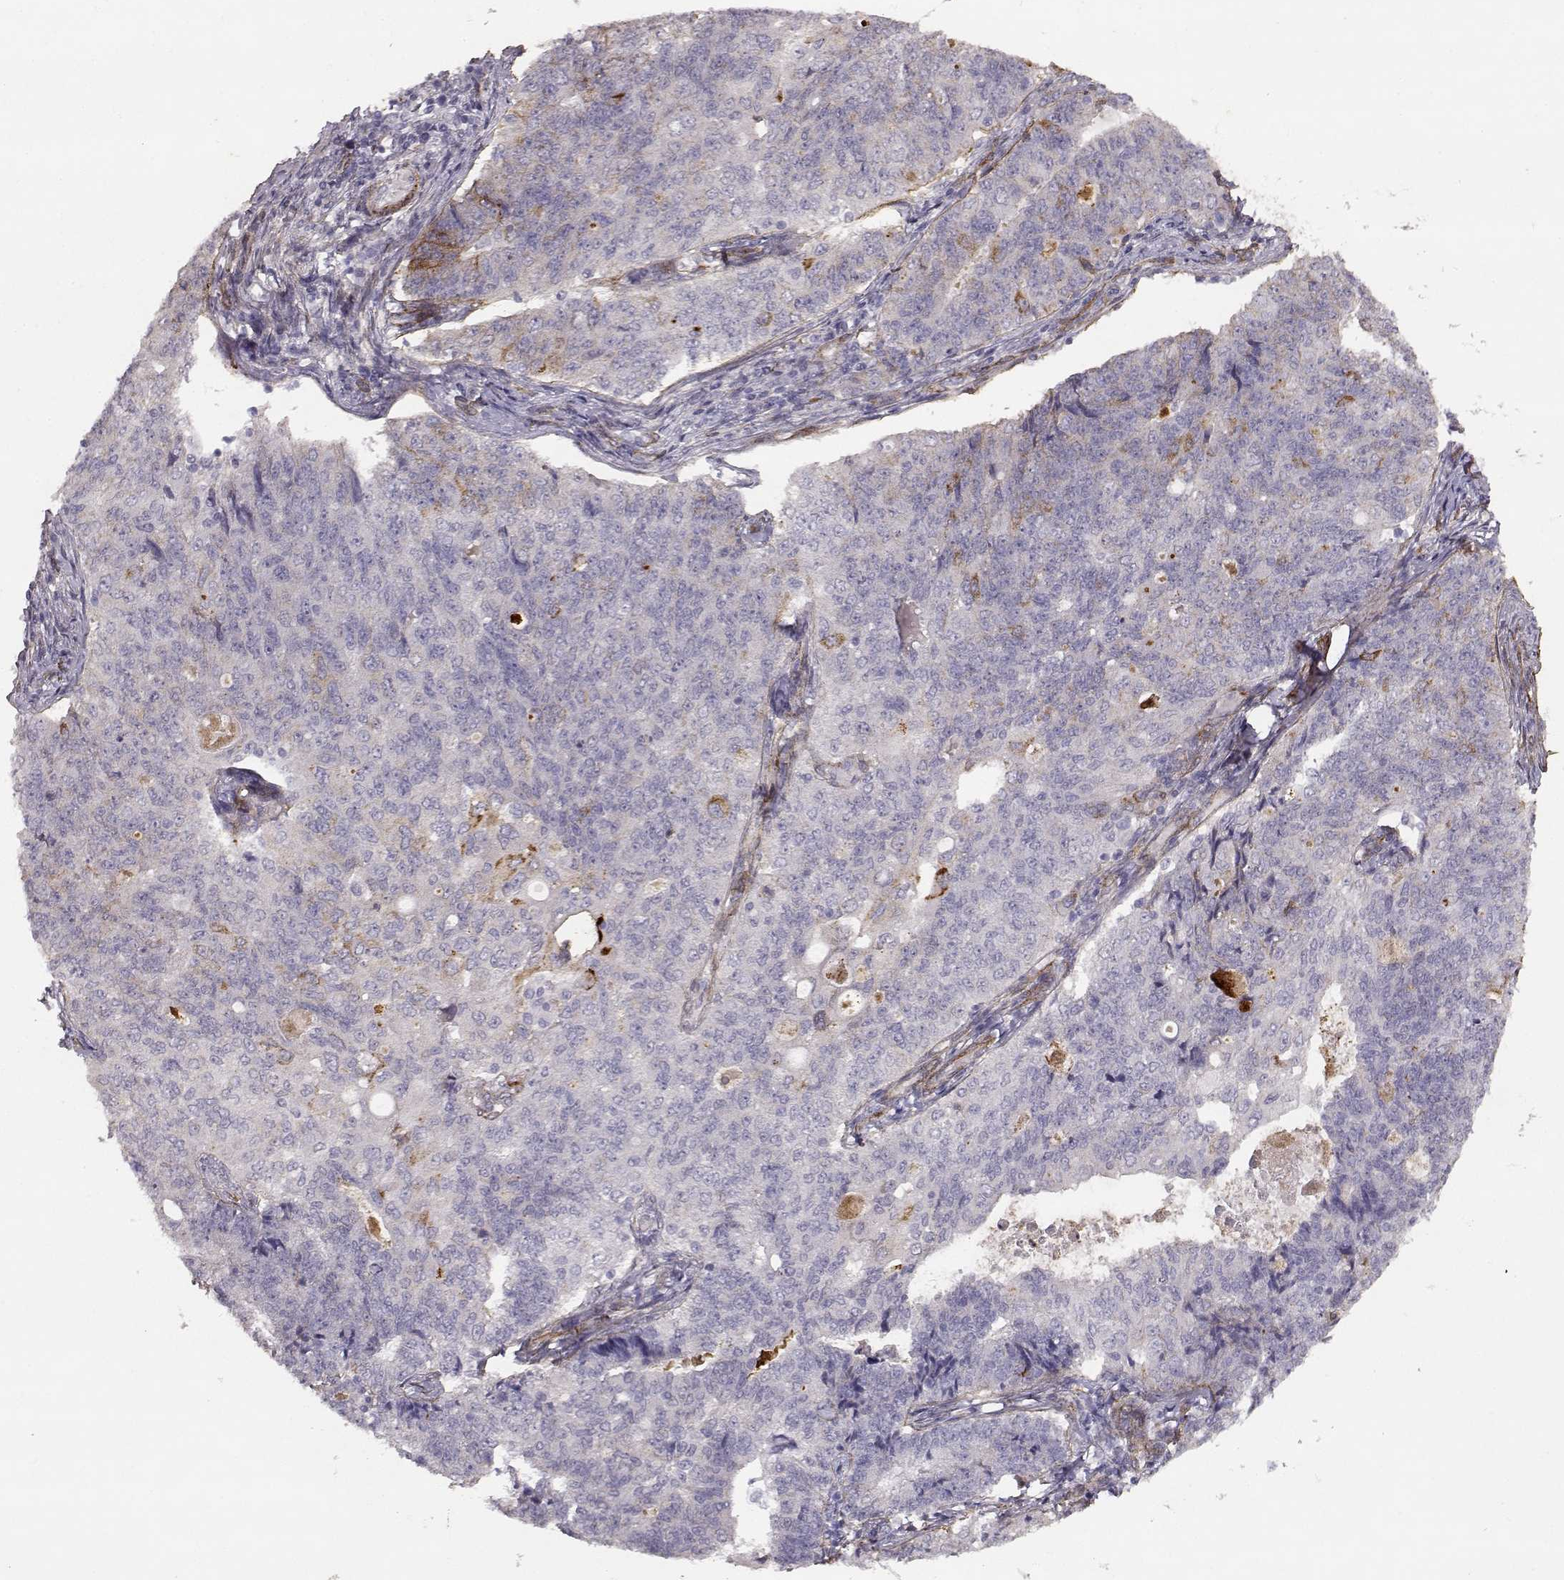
{"staining": {"intensity": "negative", "quantity": "none", "location": "none"}, "tissue": "endometrial cancer", "cell_type": "Tumor cells", "image_type": "cancer", "snomed": [{"axis": "morphology", "description": "Adenocarcinoma, NOS"}, {"axis": "topography", "description": "Endometrium"}], "caption": "DAB (3,3'-diaminobenzidine) immunohistochemical staining of human endometrial cancer (adenocarcinoma) shows no significant staining in tumor cells.", "gene": "LAMC1", "patient": {"sex": "female", "age": 43}}